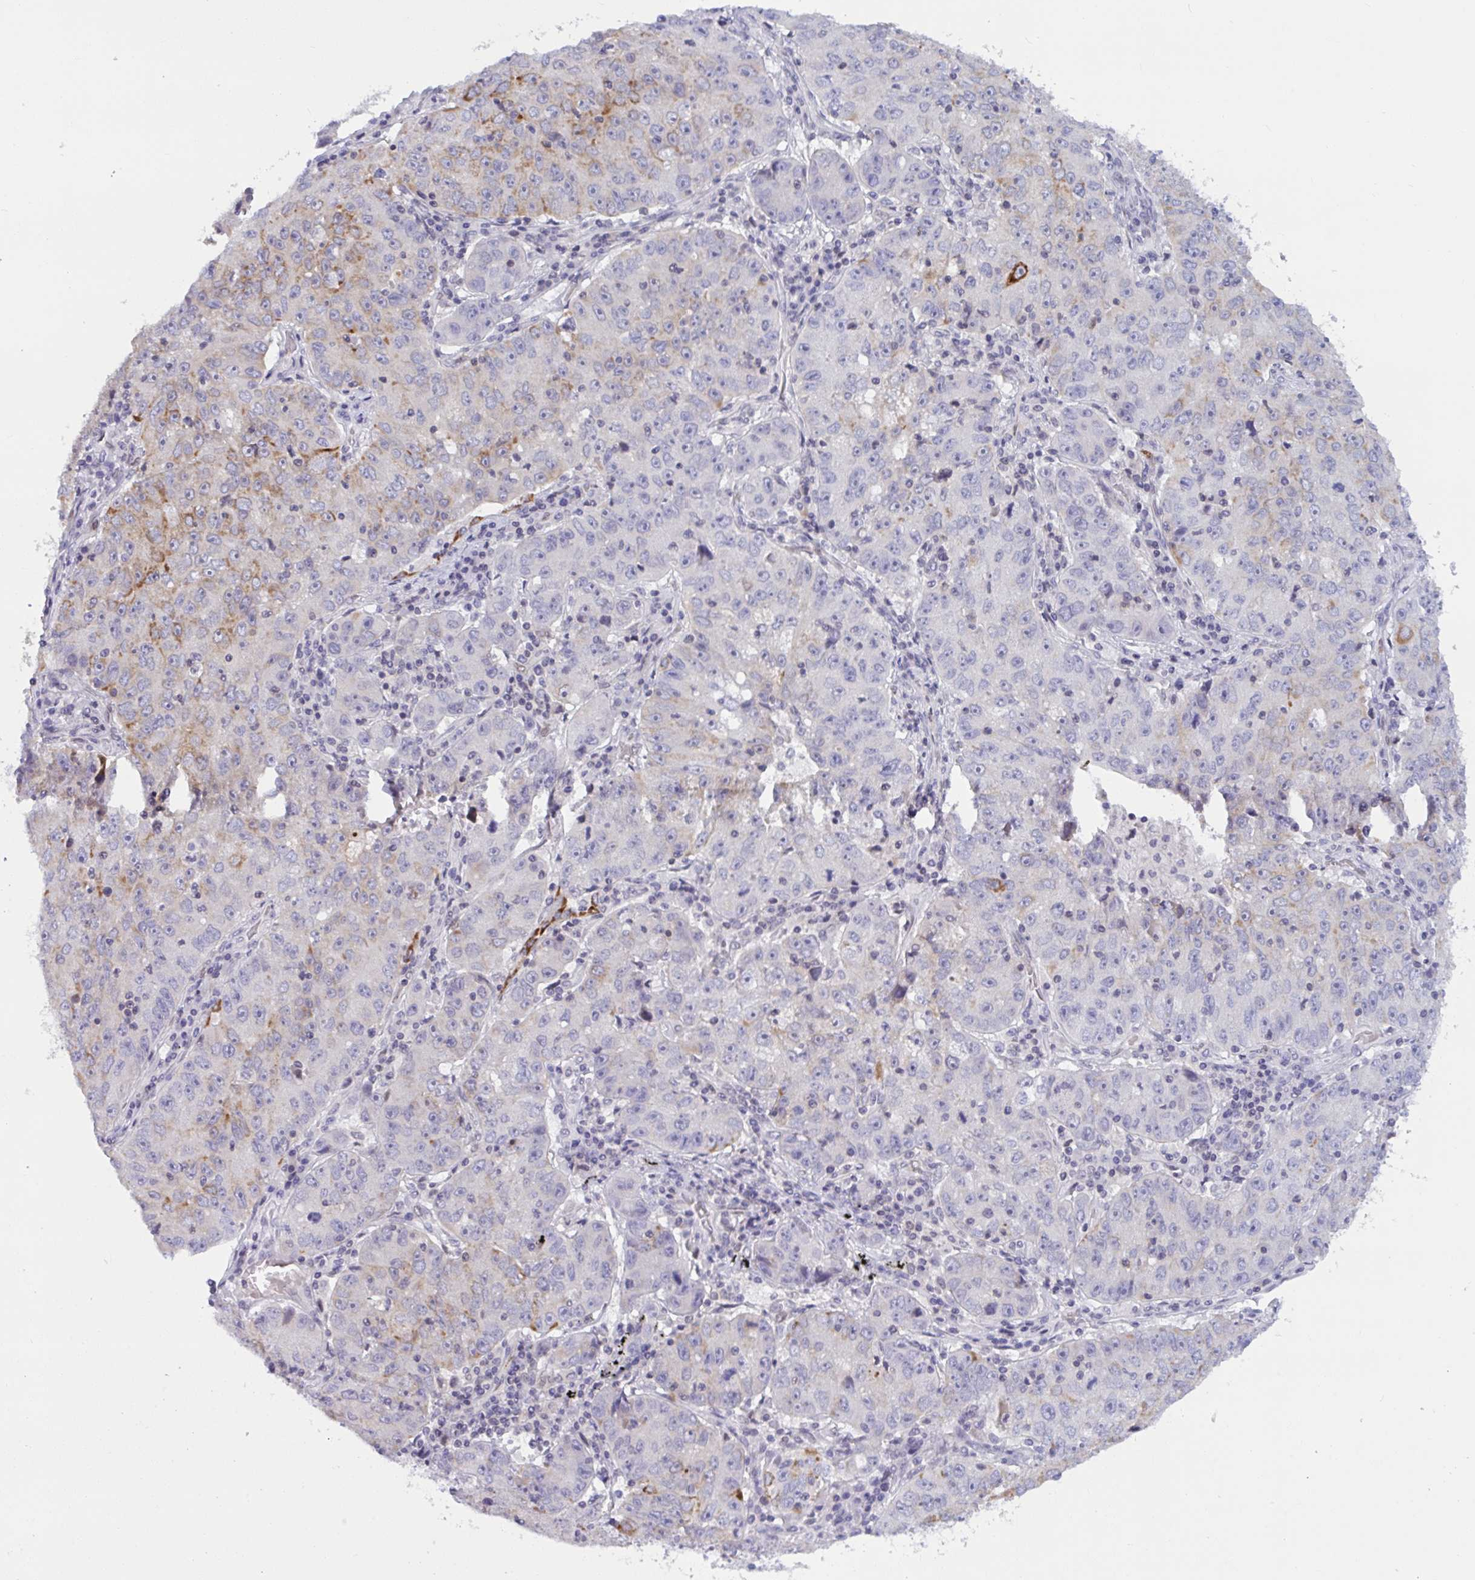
{"staining": {"intensity": "weak", "quantity": "<25%", "location": "cytoplasmic/membranous"}, "tissue": "lung cancer", "cell_type": "Tumor cells", "image_type": "cancer", "snomed": [{"axis": "morphology", "description": "Normal morphology"}, {"axis": "morphology", "description": "Adenocarcinoma, NOS"}, {"axis": "topography", "description": "Lymph node"}, {"axis": "topography", "description": "Lung"}], "caption": "Protein analysis of lung cancer shows no significant expression in tumor cells.", "gene": "TANK", "patient": {"sex": "female", "age": 57}}